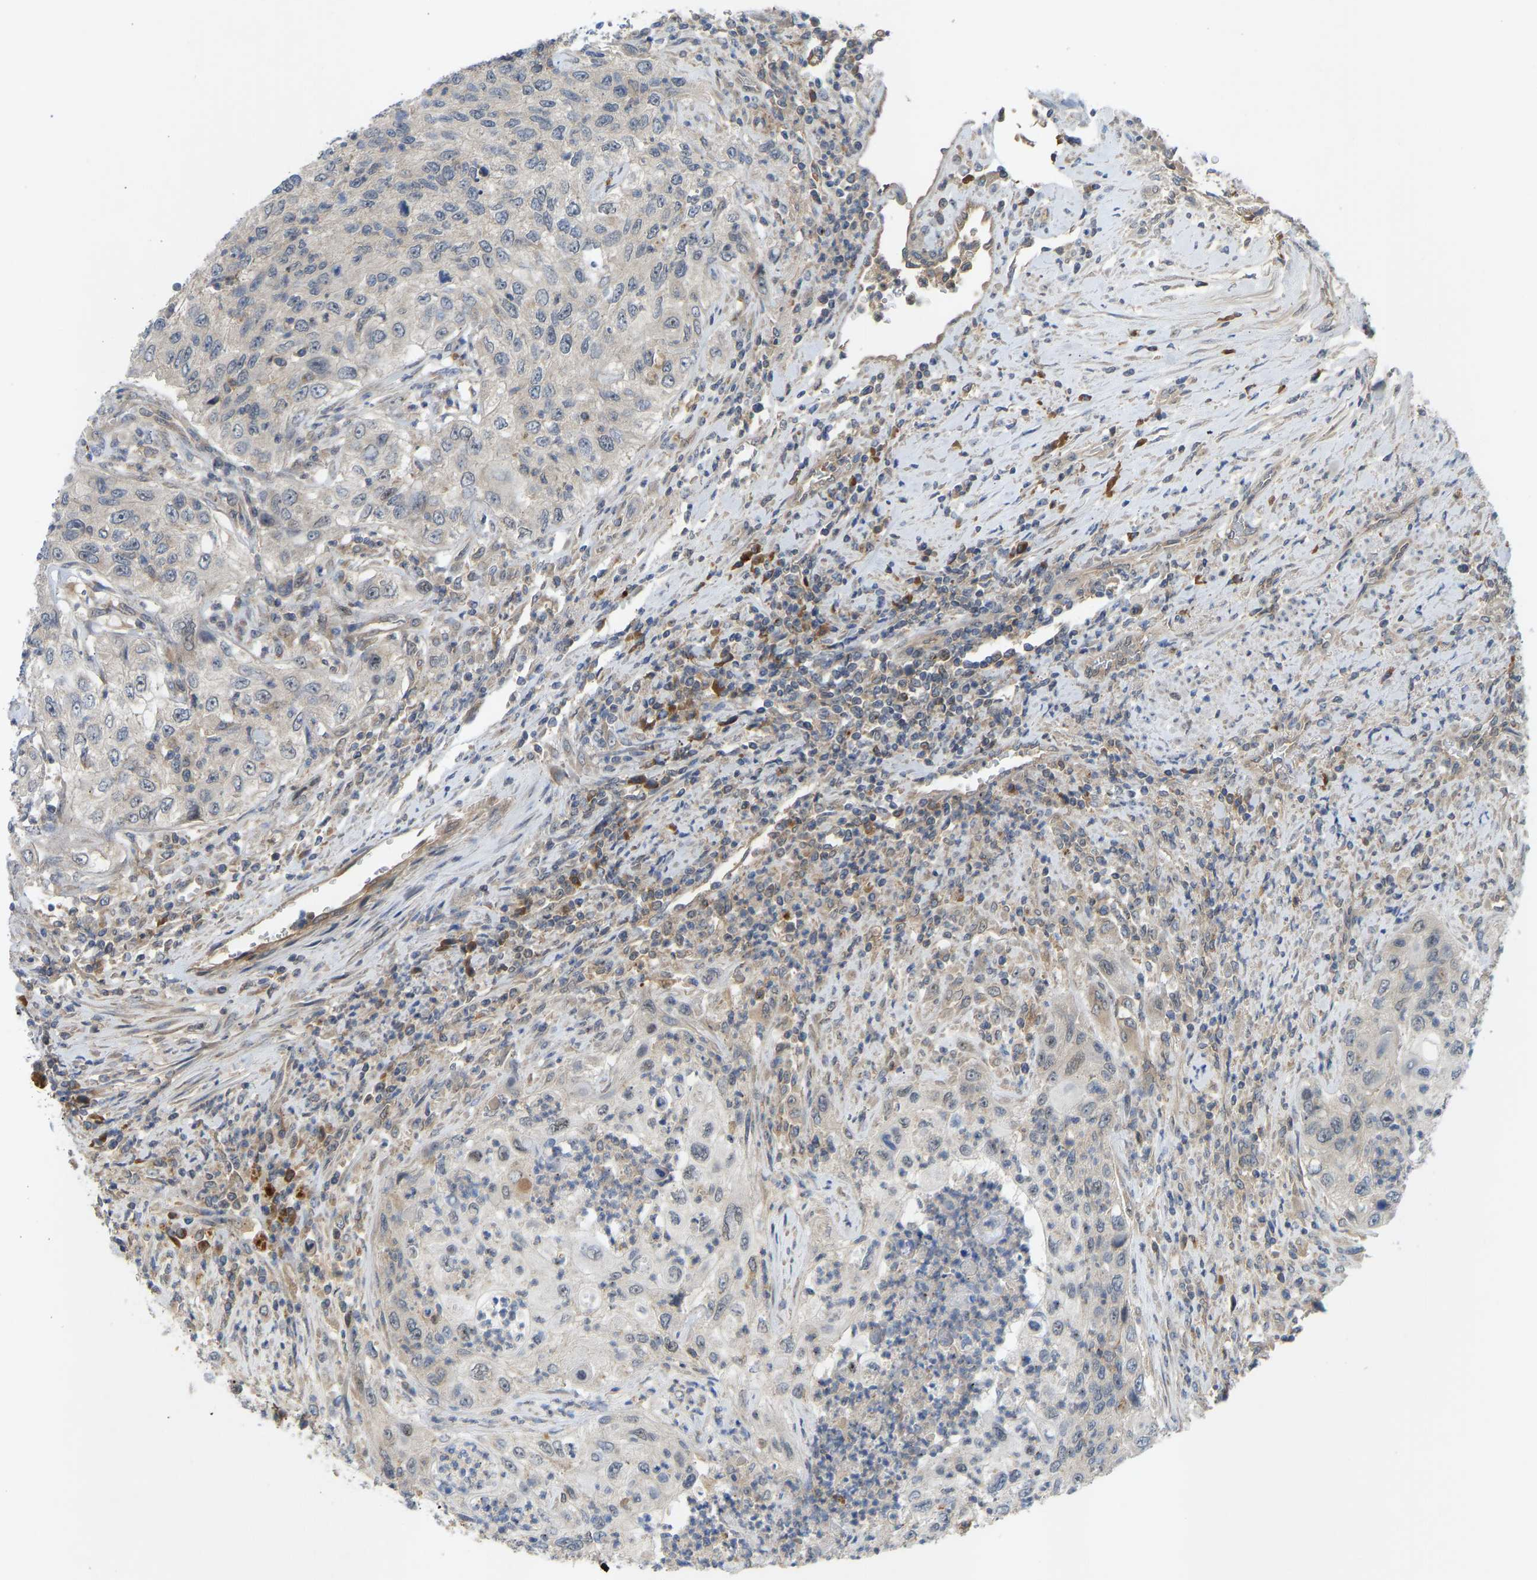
{"staining": {"intensity": "negative", "quantity": "none", "location": "none"}, "tissue": "urothelial cancer", "cell_type": "Tumor cells", "image_type": "cancer", "snomed": [{"axis": "morphology", "description": "Urothelial carcinoma, High grade"}, {"axis": "topography", "description": "Urinary bladder"}], "caption": "Tumor cells are negative for brown protein staining in urothelial carcinoma (high-grade).", "gene": "ZNF251", "patient": {"sex": "female", "age": 60}}